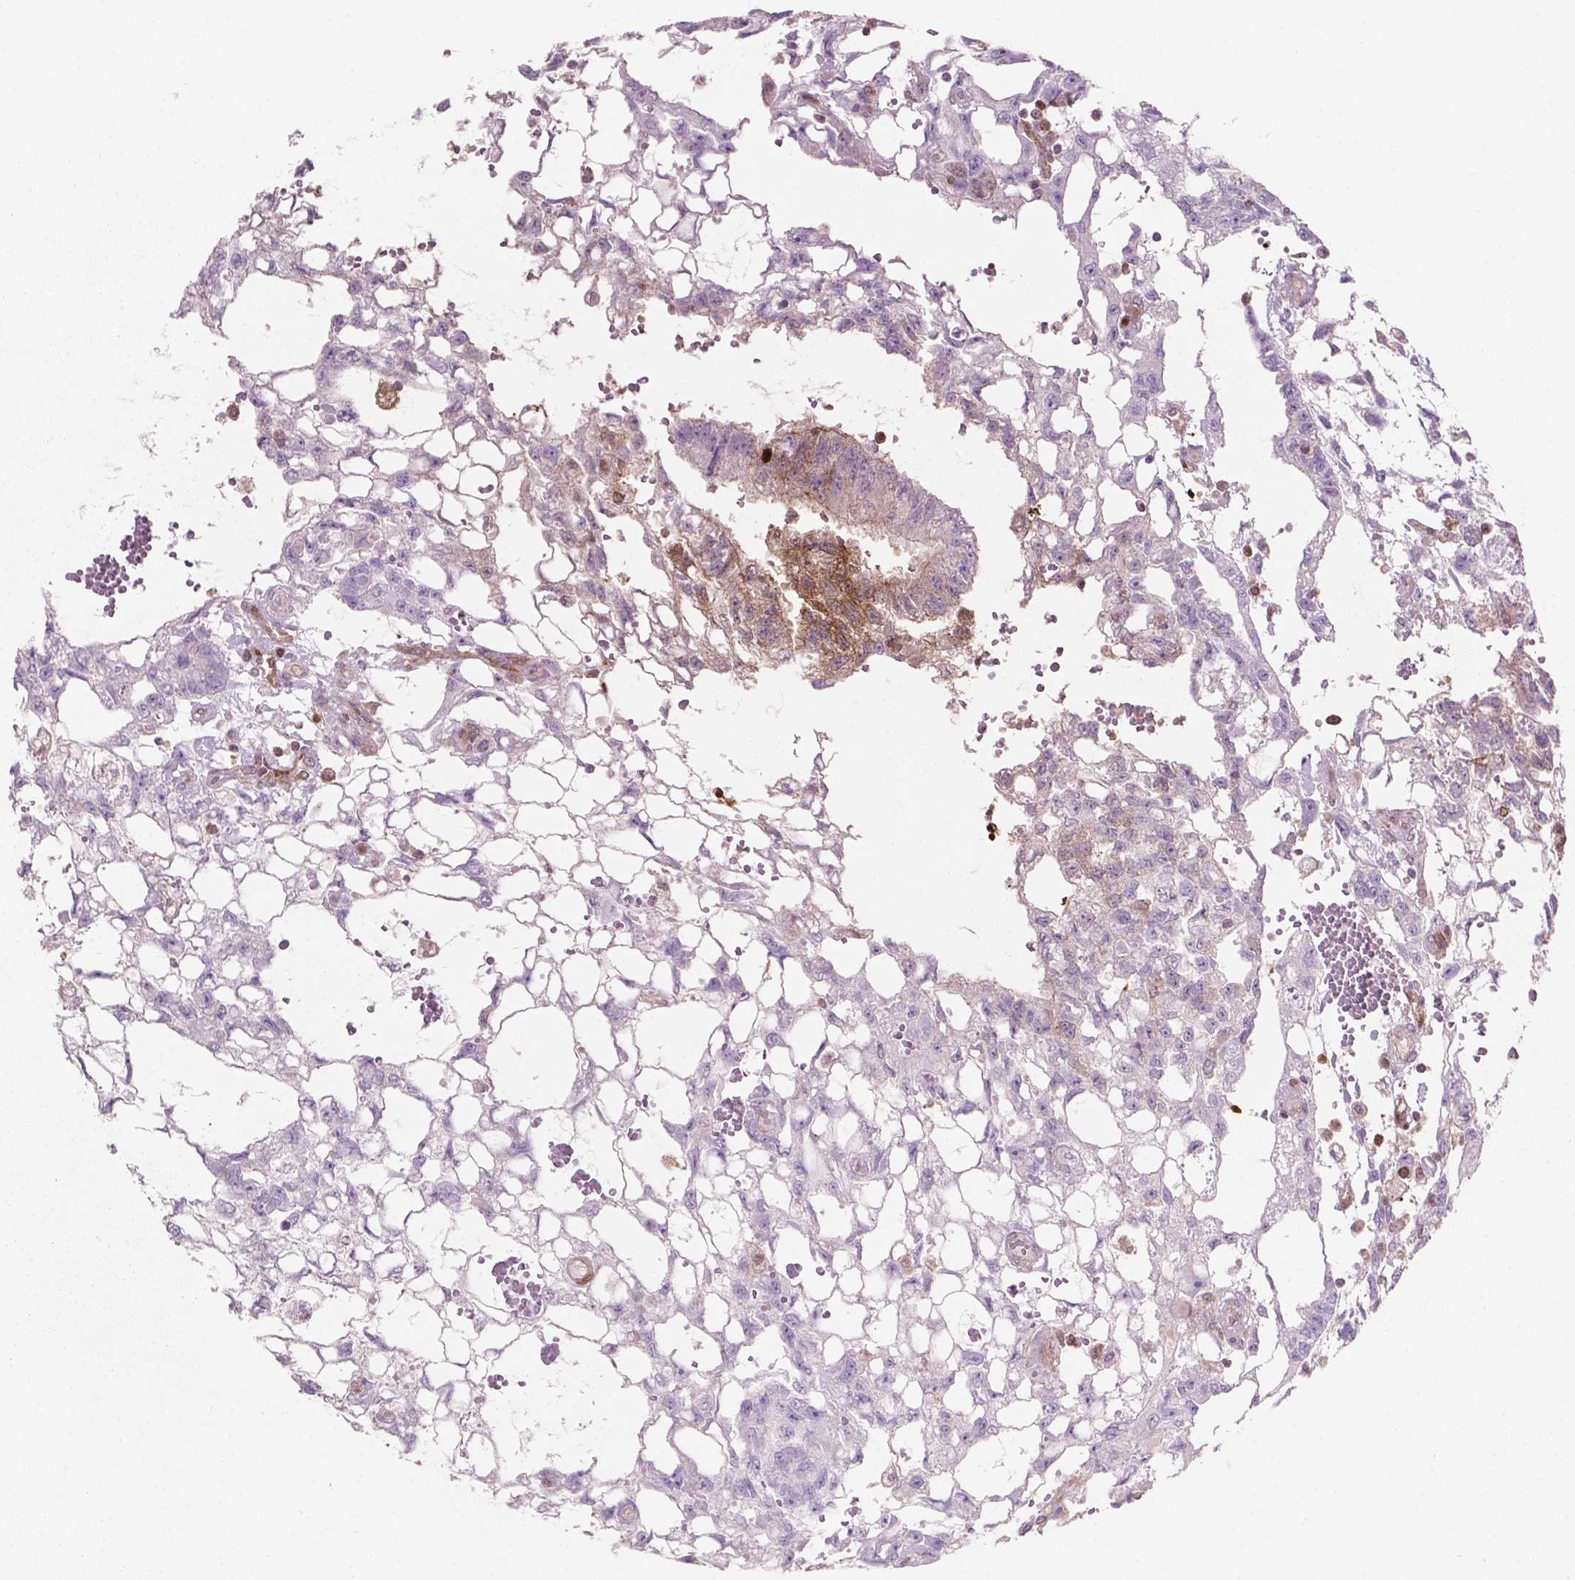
{"staining": {"intensity": "moderate", "quantity": "<25%", "location": "cytoplasmic/membranous"}, "tissue": "testis cancer", "cell_type": "Tumor cells", "image_type": "cancer", "snomed": [{"axis": "morphology", "description": "Carcinoma, Embryonal, NOS"}, {"axis": "topography", "description": "Testis"}], "caption": "The histopathology image exhibits immunohistochemical staining of testis cancer (embryonal carcinoma). There is moderate cytoplasmic/membranous staining is appreciated in approximately <25% of tumor cells. (brown staining indicates protein expression, while blue staining denotes nuclei).", "gene": "LDHA", "patient": {"sex": "male", "age": 32}}